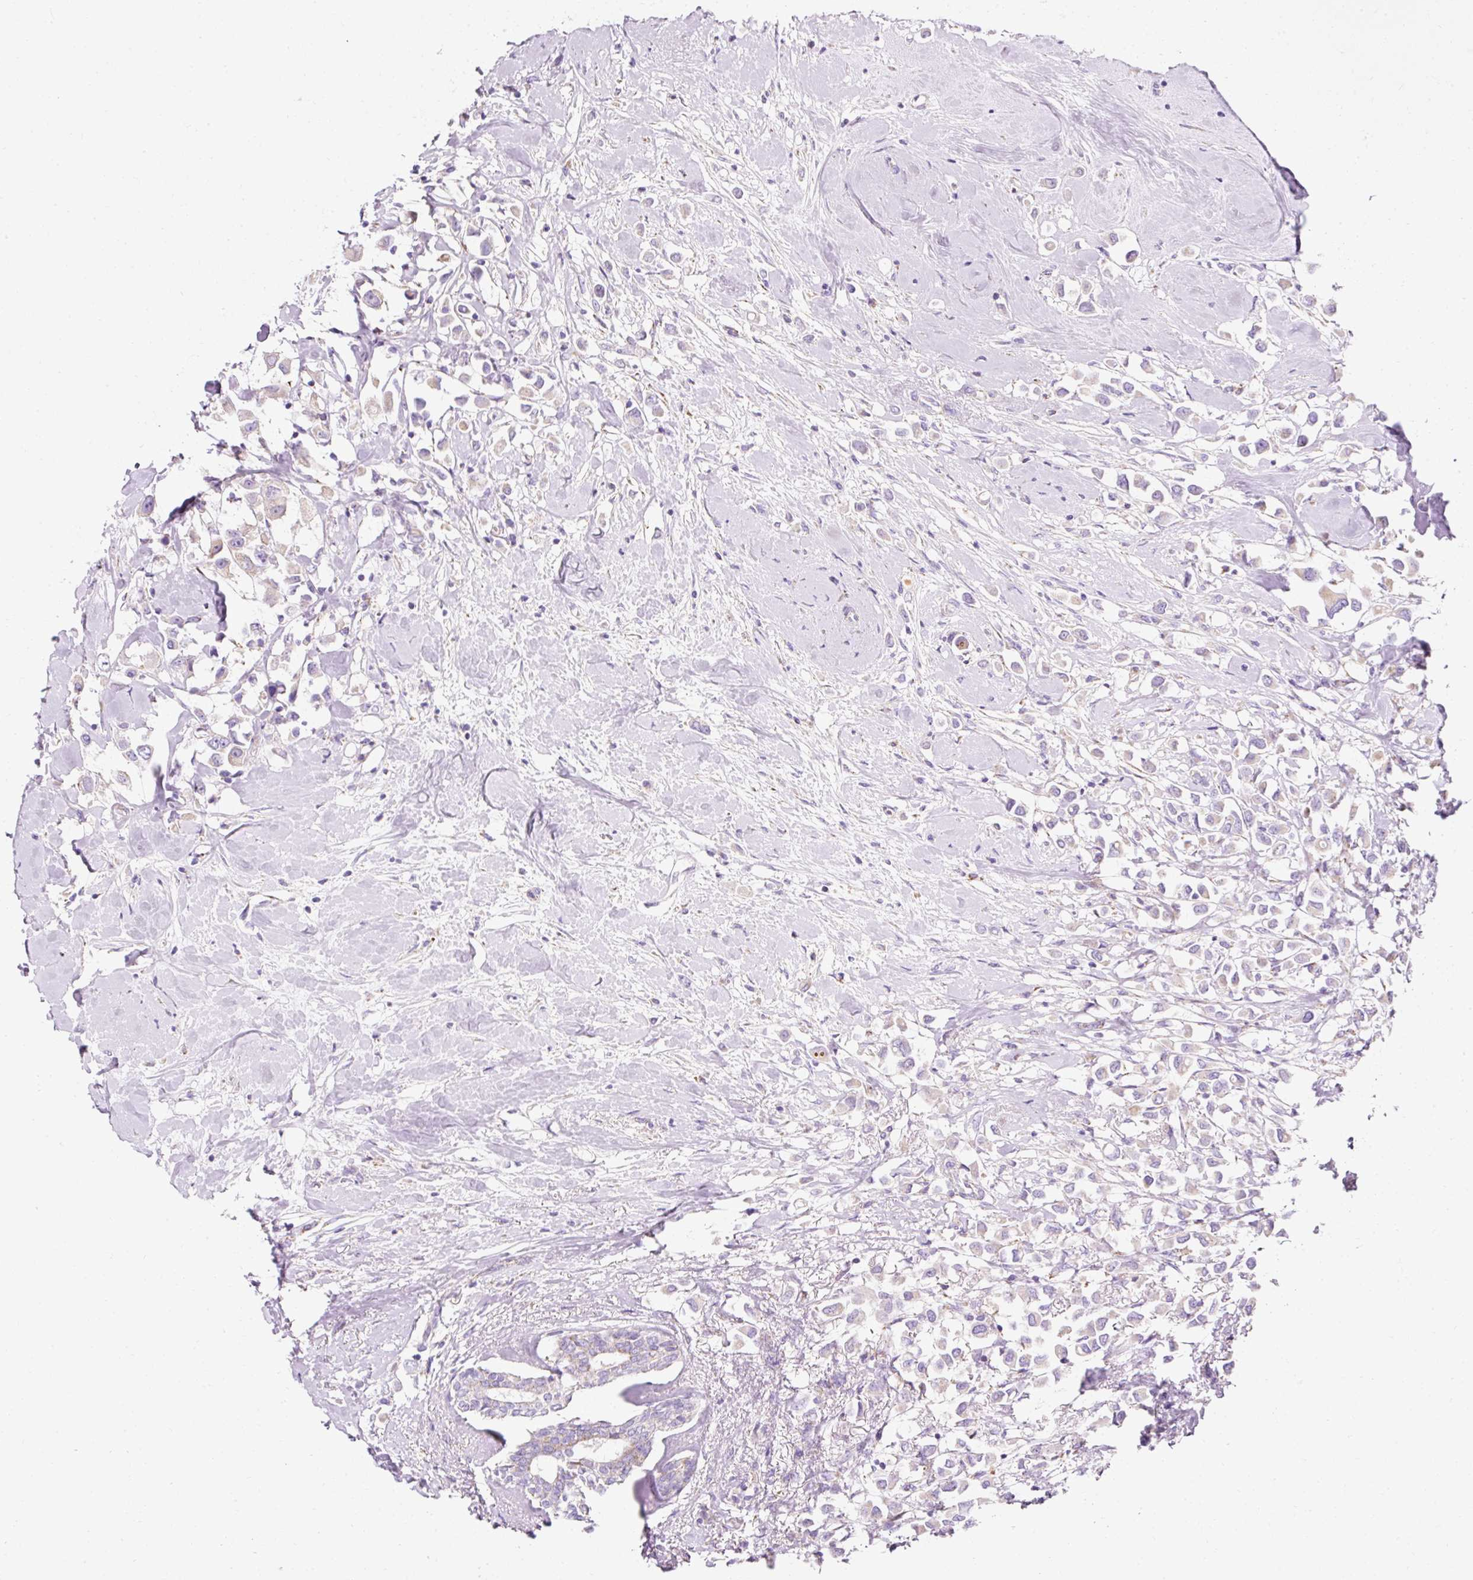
{"staining": {"intensity": "weak", "quantity": "25%-75%", "location": "cytoplasmic/membranous"}, "tissue": "breast cancer", "cell_type": "Tumor cells", "image_type": "cancer", "snomed": [{"axis": "morphology", "description": "Duct carcinoma"}, {"axis": "topography", "description": "Breast"}], "caption": "Breast cancer (intraductal carcinoma) stained for a protein (brown) displays weak cytoplasmic/membranous positive staining in approximately 25%-75% of tumor cells.", "gene": "PLPP2", "patient": {"sex": "female", "age": 61}}